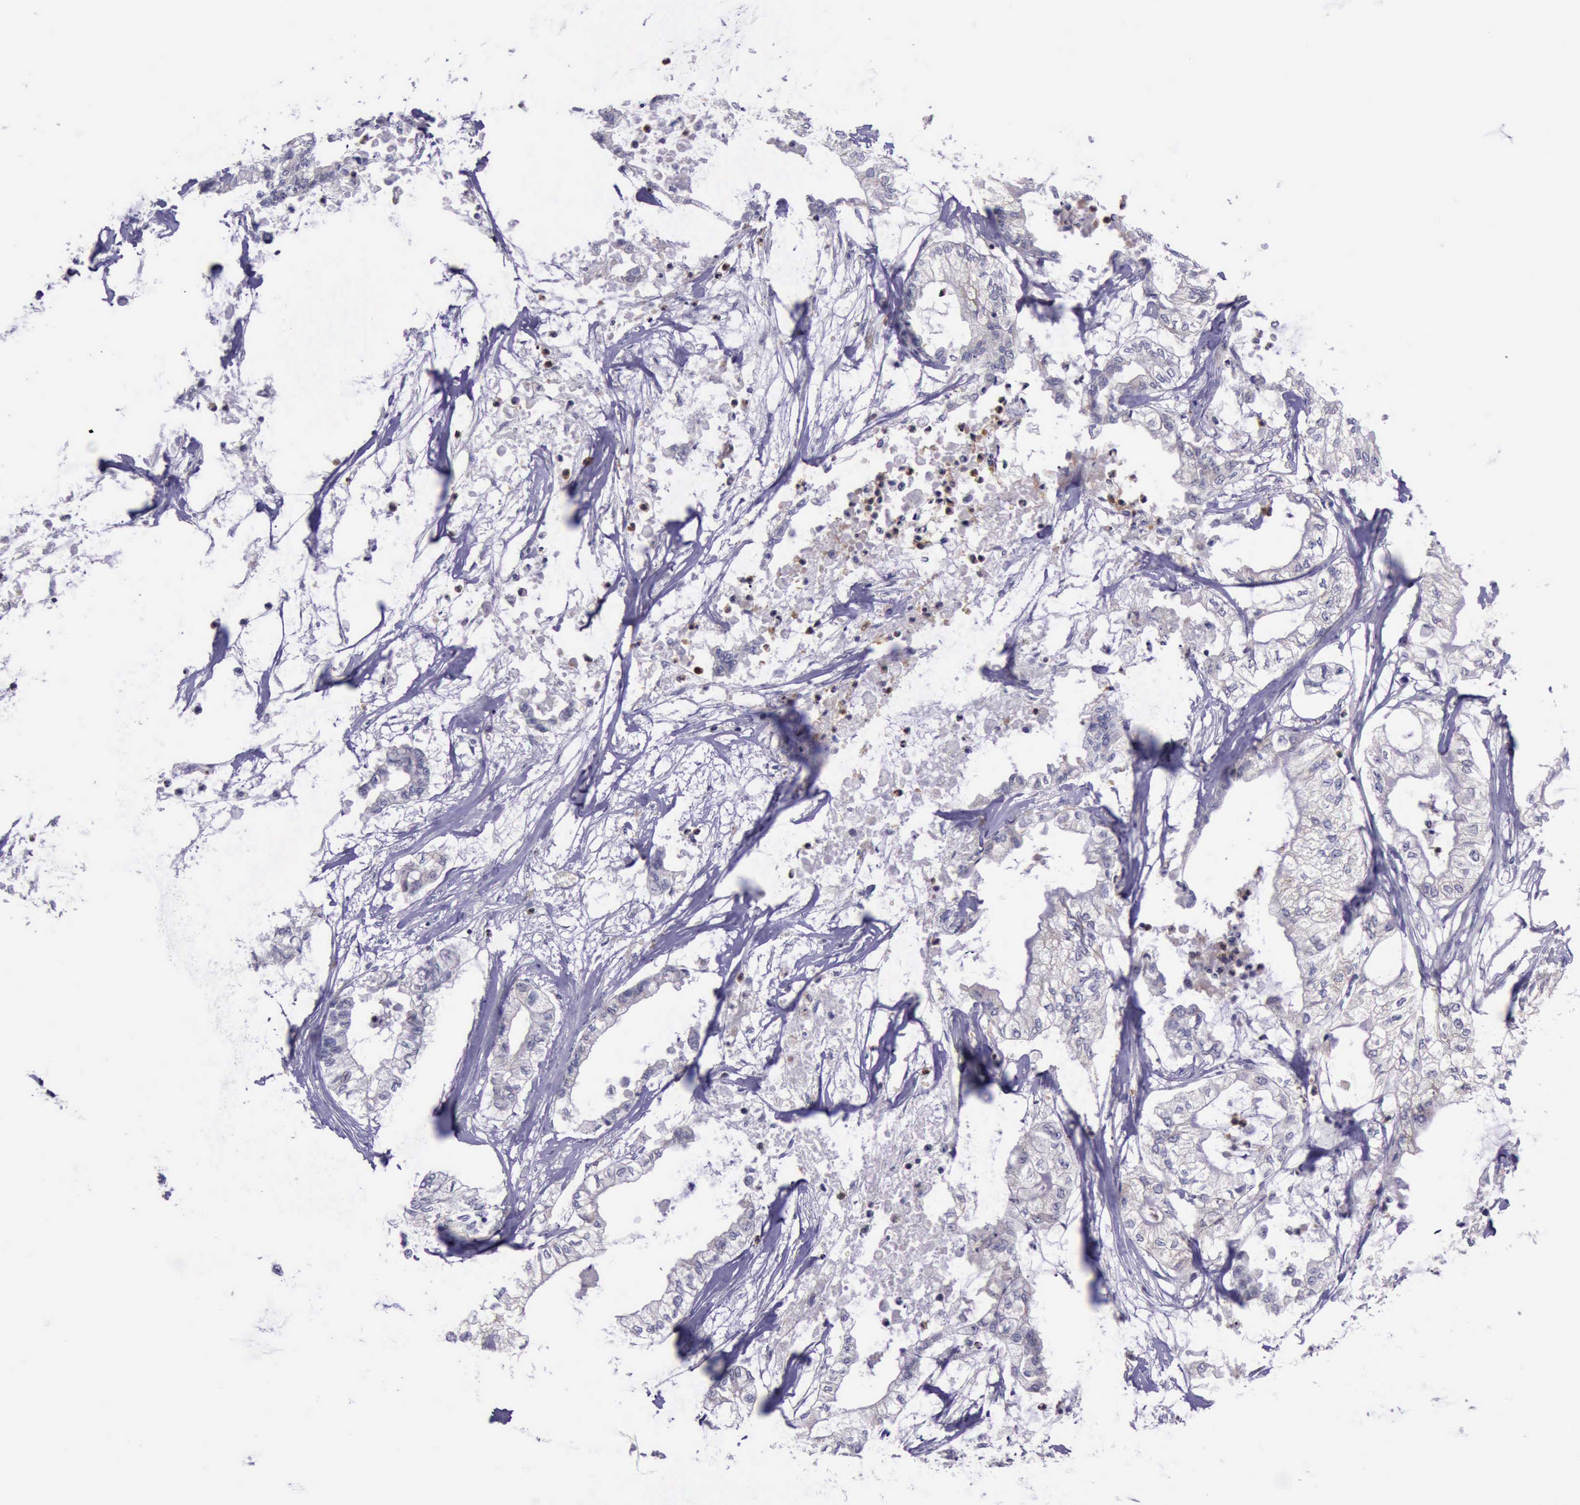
{"staining": {"intensity": "weak", "quantity": ">75%", "location": "cytoplasmic/membranous"}, "tissue": "pancreatic cancer", "cell_type": "Tumor cells", "image_type": "cancer", "snomed": [{"axis": "morphology", "description": "Adenocarcinoma, NOS"}, {"axis": "topography", "description": "Pancreas"}], "caption": "This image reveals IHC staining of adenocarcinoma (pancreatic), with low weak cytoplasmic/membranous staining in approximately >75% of tumor cells.", "gene": "PLEK2", "patient": {"sex": "male", "age": 79}}